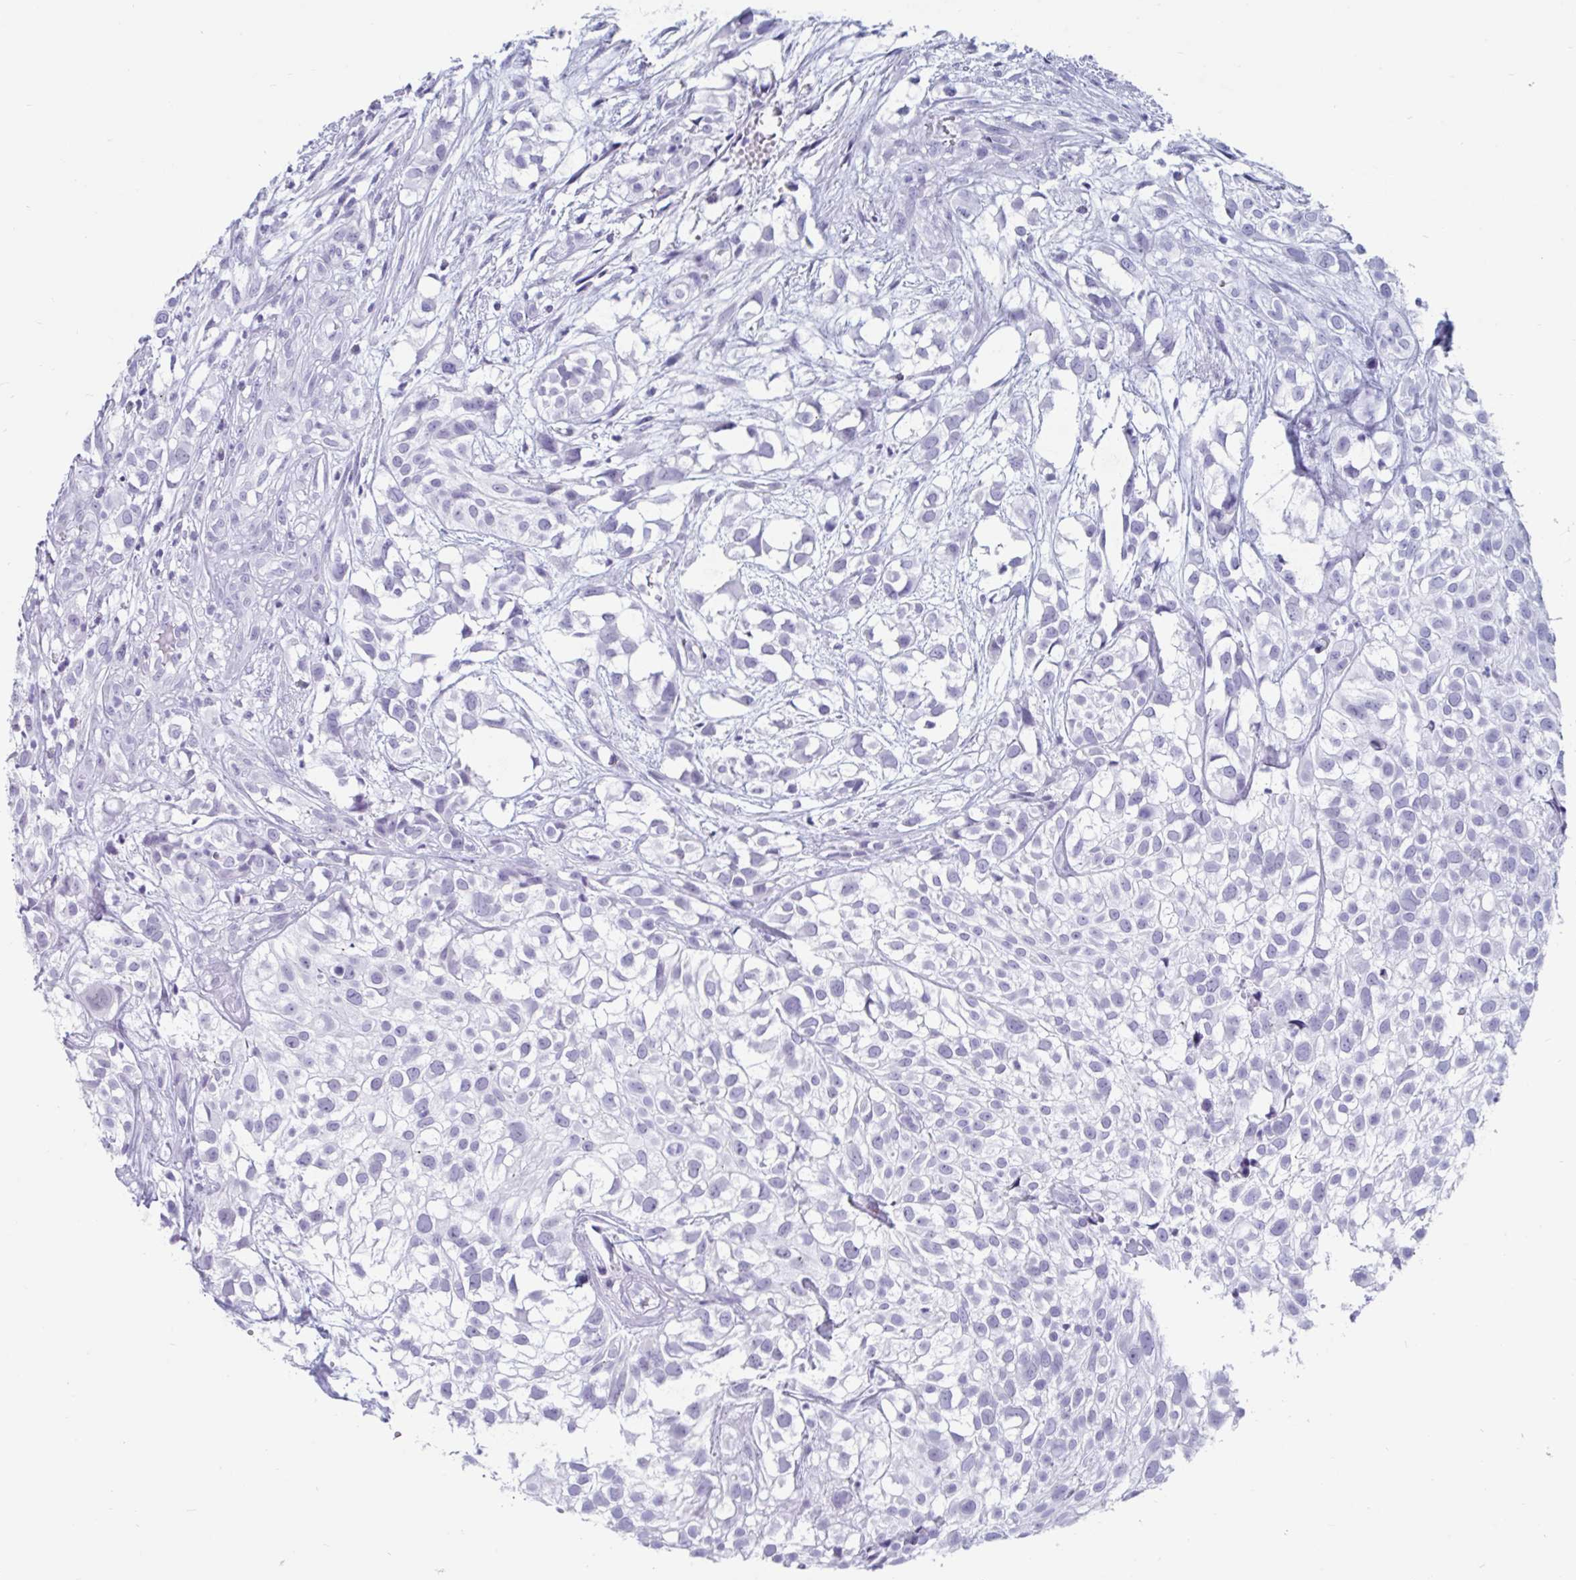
{"staining": {"intensity": "negative", "quantity": "none", "location": "none"}, "tissue": "urothelial cancer", "cell_type": "Tumor cells", "image_type": "cancer", "snomed": [{"axis": "morphology", "description": "Urothelial carcinoma, High grade"}, {"axis": "topography", "description": "Urinary bladder"}], "caption": "Urothelial cancer was stained to show a protein in brown. There is no significant positivity in tumor cells.", "gene": "GKN2", "patient": {"sex": "male", "age": 56}}